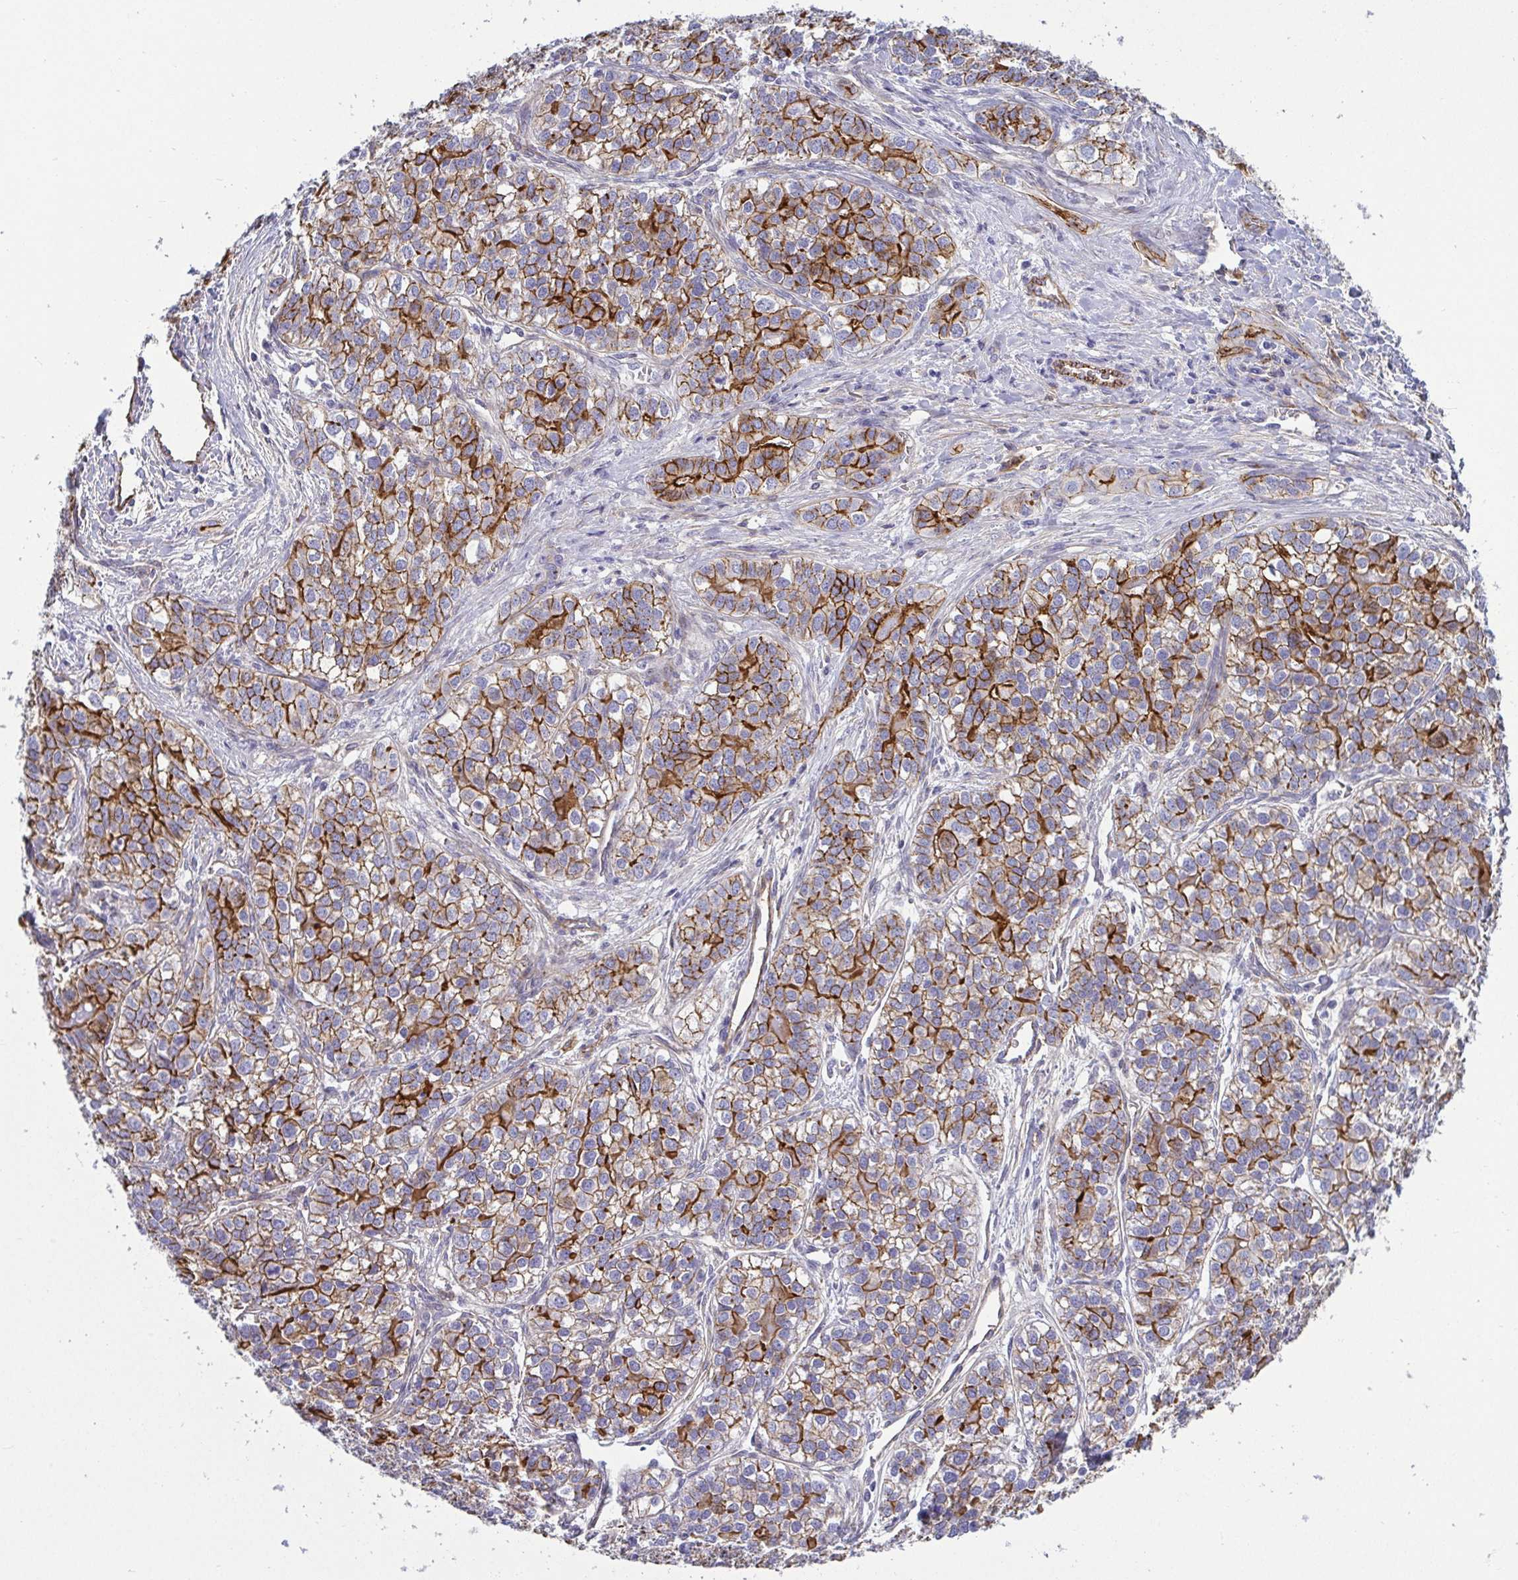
{"staining": {"intensity": "strong", "quantity": "25%-75%", "location": "cytoplasmic/membranous"}, "tissue": "liver cancer", "cell_type": "Tumor cells", "image_type": "cancer", "snomed": [{"axis": "morphology", "description": "Cholangiocarcinoma"}, {"axis": "topography", "description": "Liver"}], "caption": "Protein staining by immunohistochemistry shows strong cytoplasmic/membranous positivity in about 25%-75% of tumor cells in liver cholangiocarcinoma.", "gene": "LIMA1", "patient": {"sex": "male", "age": 56}}